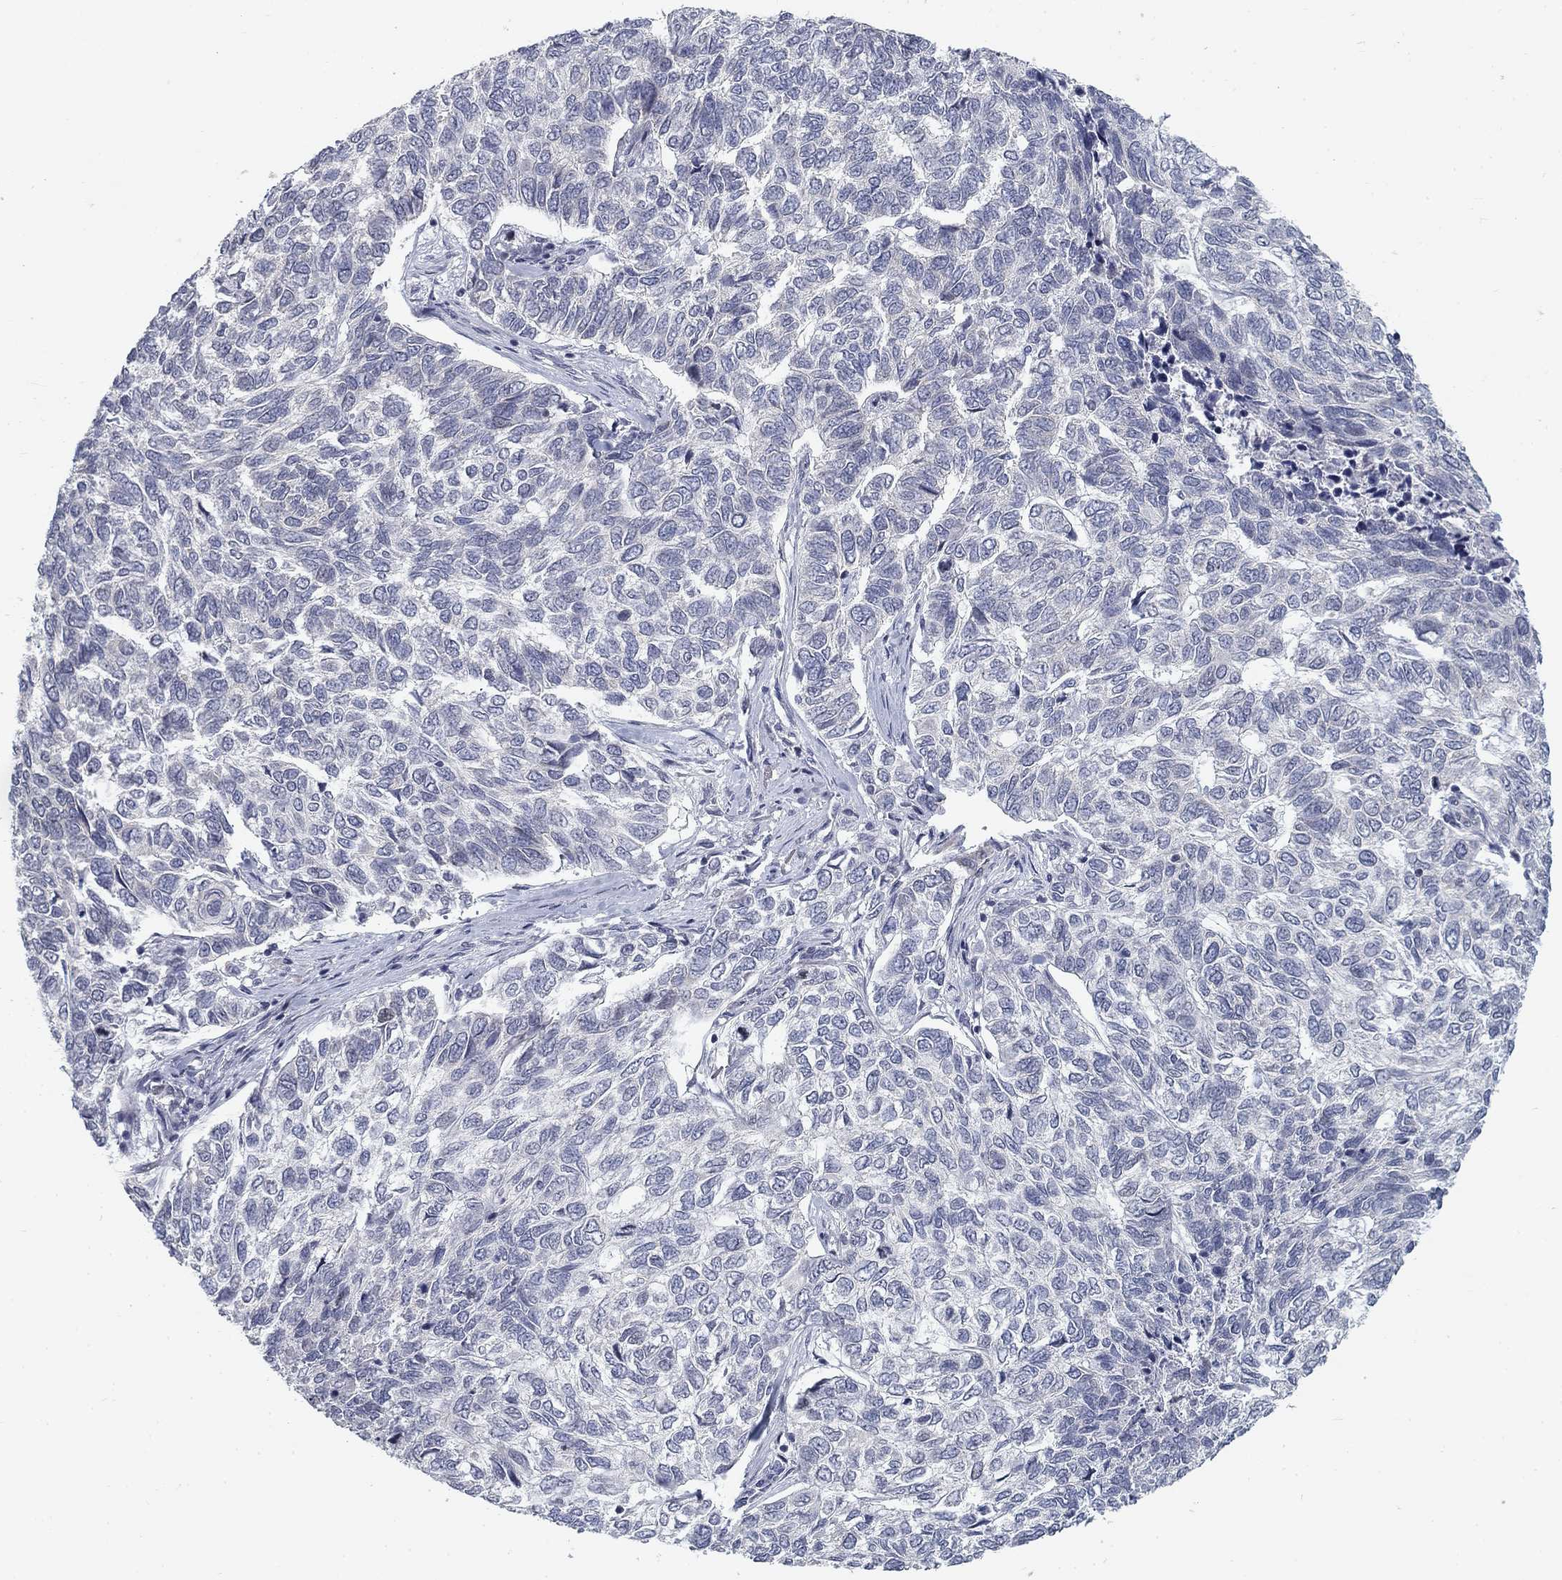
{"staining": {"intensity": "negative", "quantity": "none", "location": "none"}, "tissue": "skin cancer", "cell_type": "Tumor cells", "image_type": "cancer", "snomed": [{"axis": "morphology", "description": "Basal cell carcinoma"}, {"axis": "topography", "description": "Skin"}], "caption": "An immunohistochemistry image of skin basal cell carcinoma is shown. There is no staining in tumor cells of skin basal cell carcinoma.", "gene": "ATP1A3", "patient": {"sex": "female", "age": 65}}